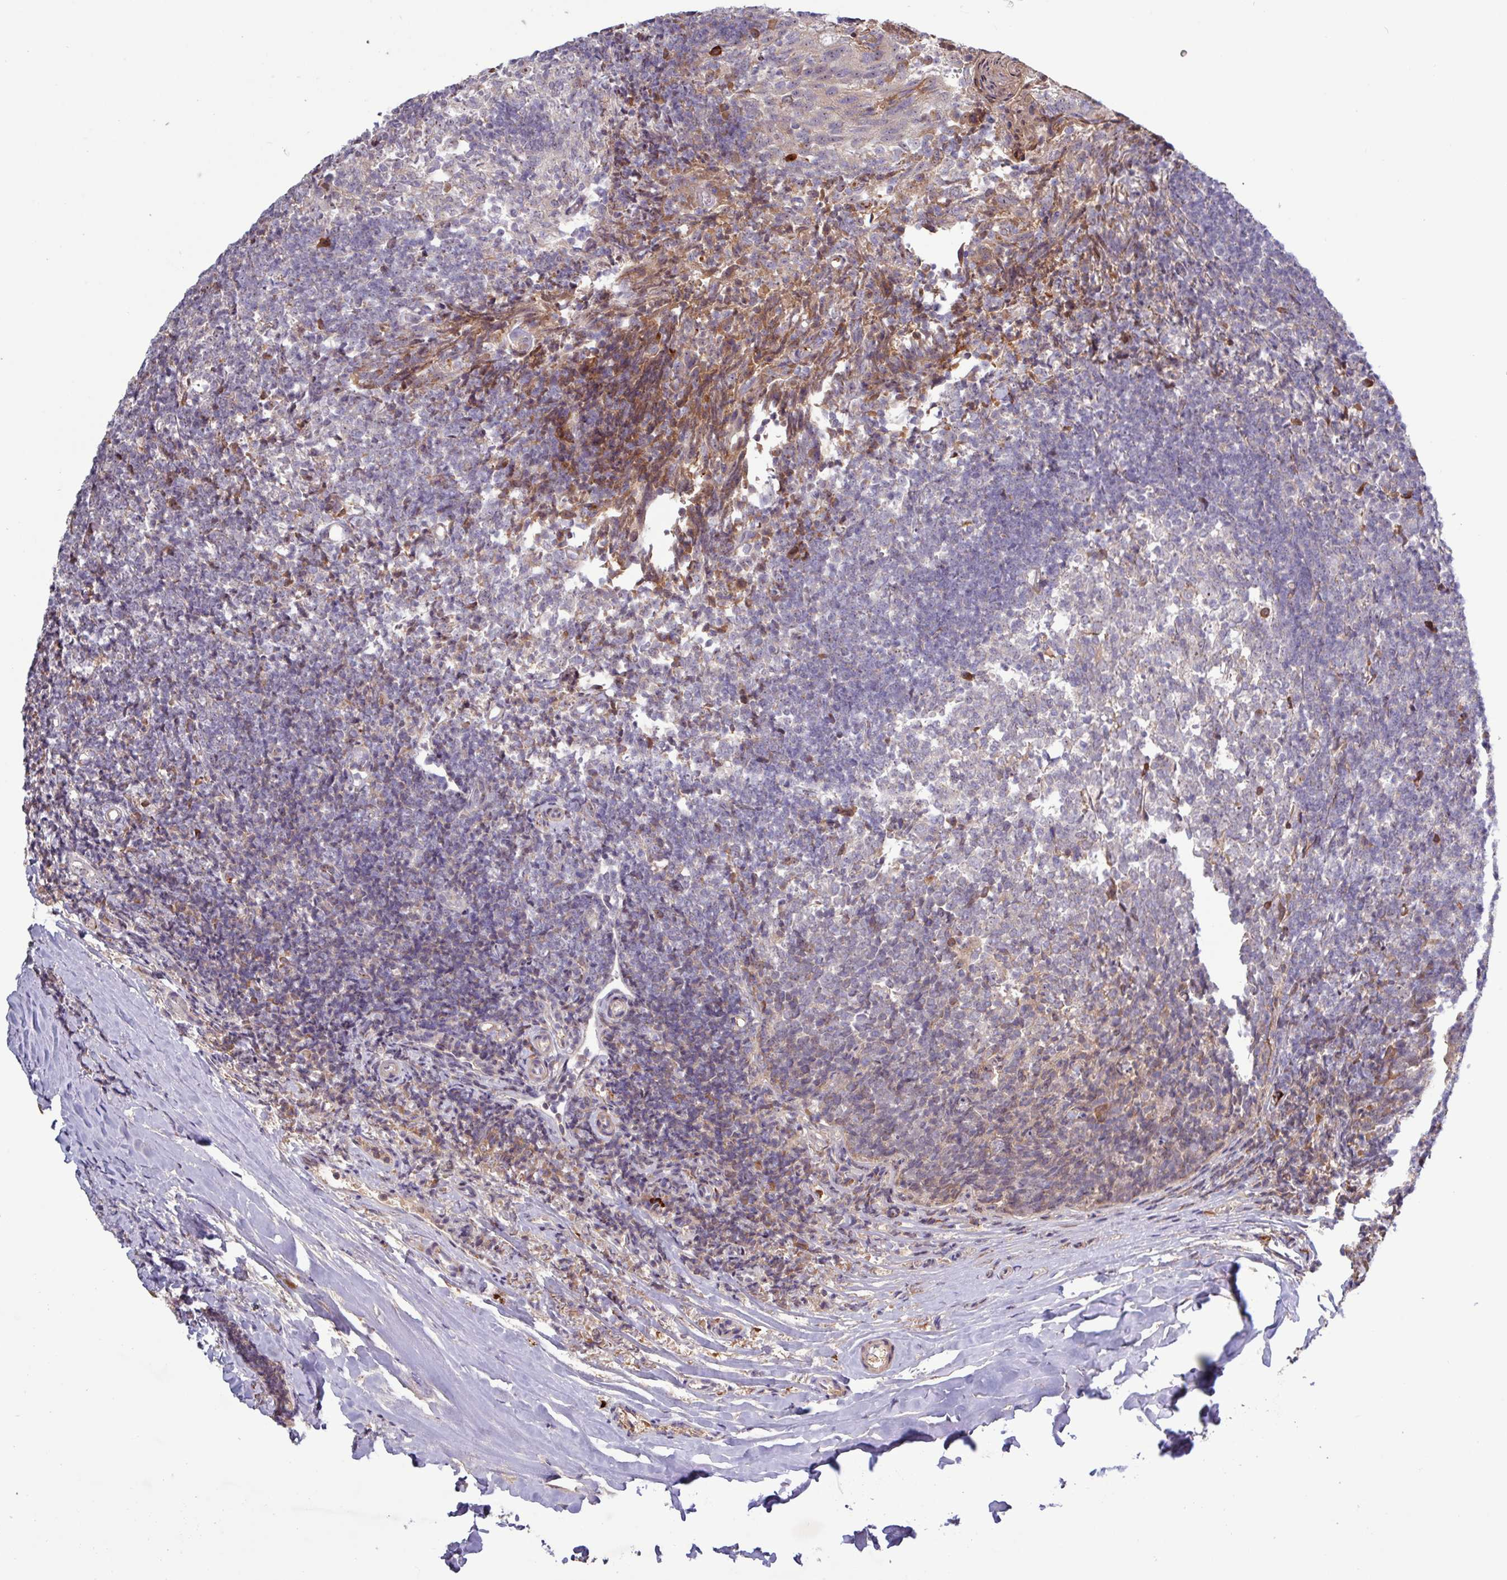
{"staining": {"intensity": "moderate", "quantity": "<25%", "location": "cytoplasmic/membranous"}, "tissue": "tonsil", "cell_type": "Germinal center cells", "image_type": "normal", "snomed": [{"axis": "morphology", "description": "Normal tissue, NOS"}, {"axis": "topography", "description": "Tonsil"}], "caption": "Approximately <25% of germinal center cells in unremarkable tonsil show moderate cytoplasmic/membranous protein positivity as visualized by brown immunohistochemical staining.", "gene": "TNFSF12", "patient": {"sex": "female", "age": 10}}